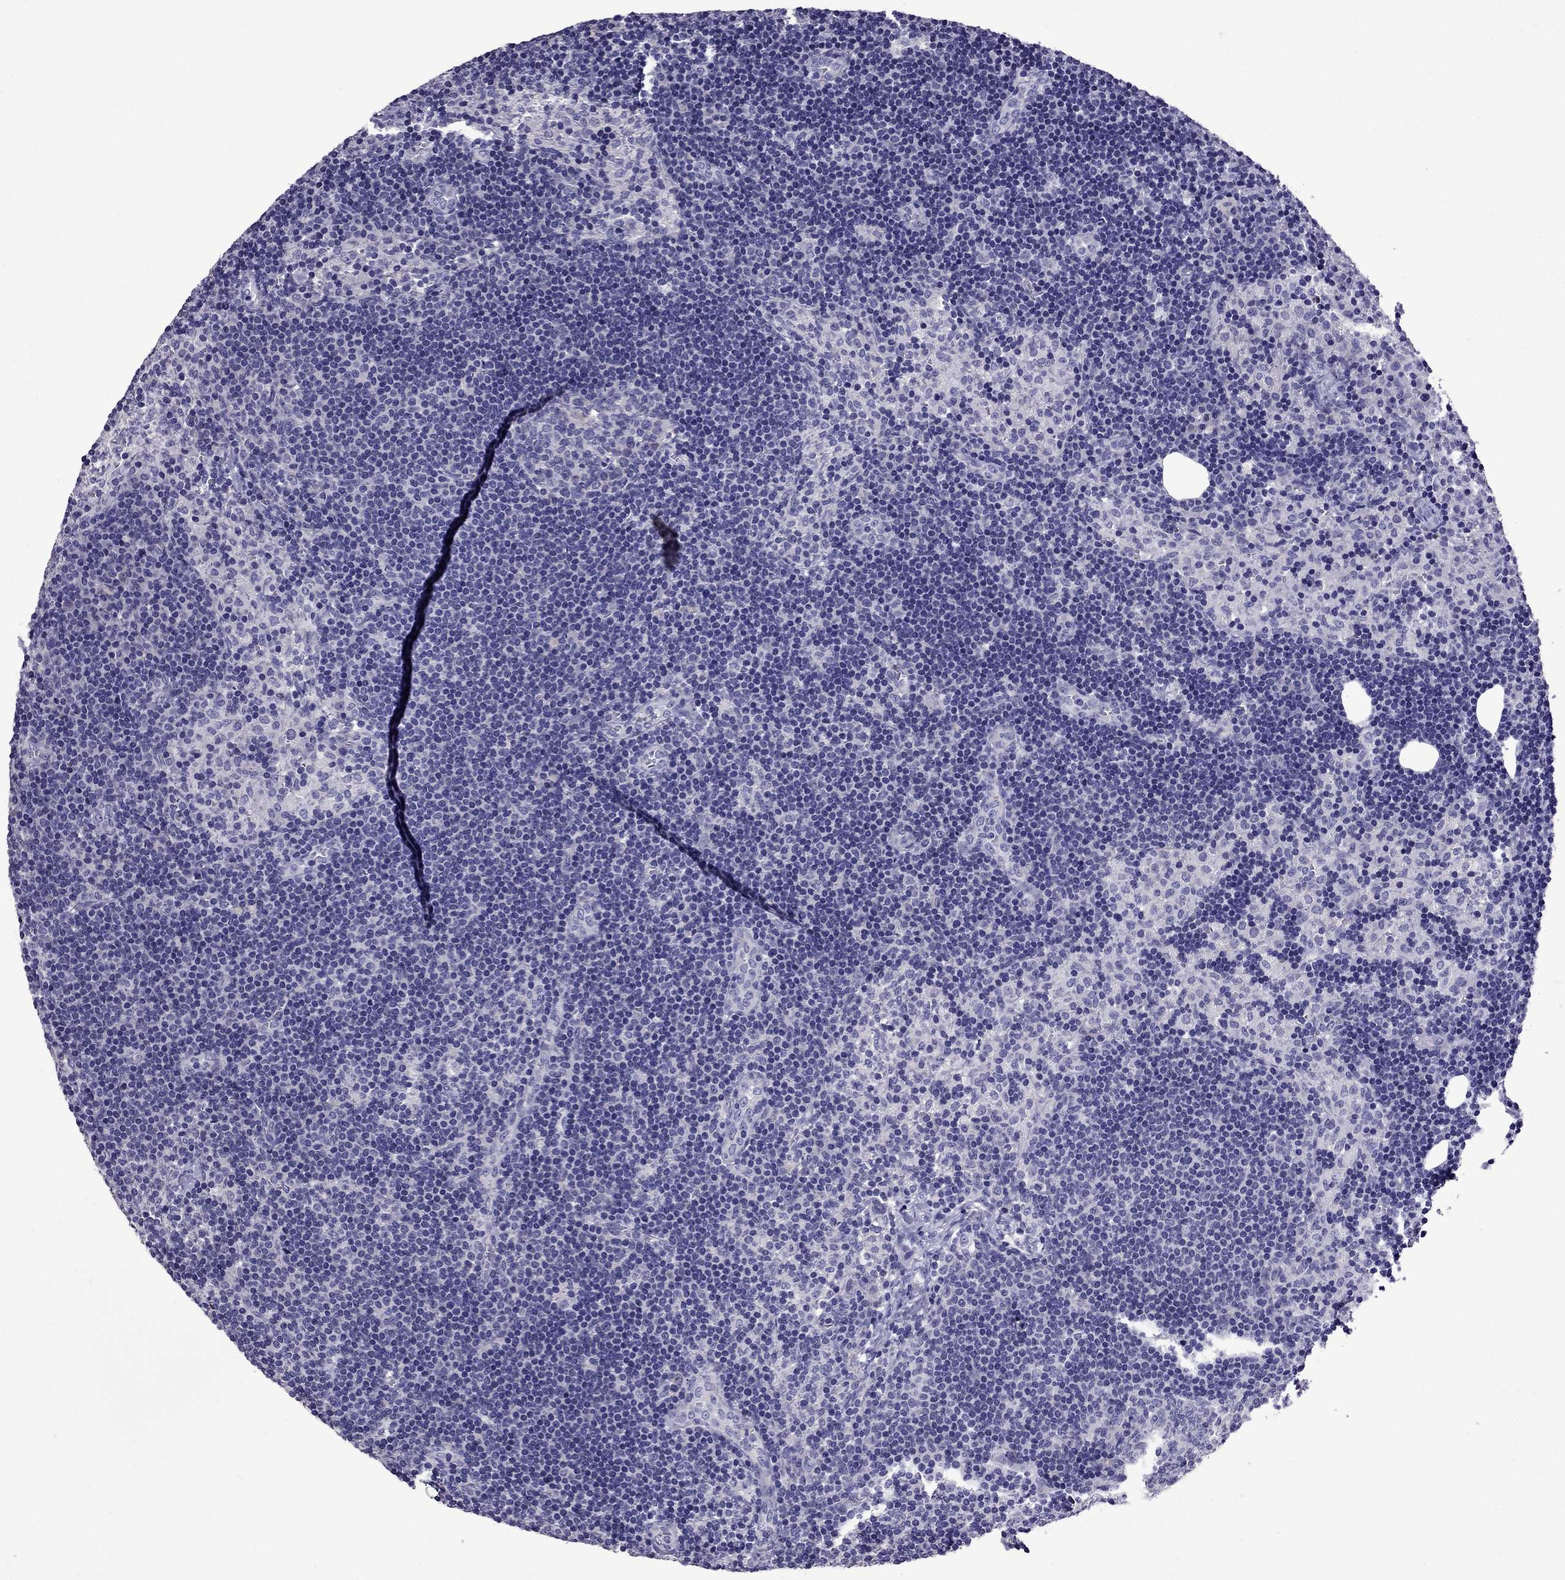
{"staining": {"intensity": "negative", "quantity": "none", "location": "none"}, "tissue": "lymph node", "cell_type": "Germinal center cells", "image_type": "normal", "snomed": [{"axis": "morphology", "description": "Normal tissue, NOS"}, {"axis": "topography", "description": "Lymph node"}], "caption": "A micrograph of lymph node stained for a protein shows no brown staining in germinal center cells. (Stains: DAB immunohistochemistry (IHC) with hematoxylin counter stain, Microscopy: brightfield microscopy at high magnification).", "gene": "OXCT2", "patient": {"sex": "female", "age": 52}}